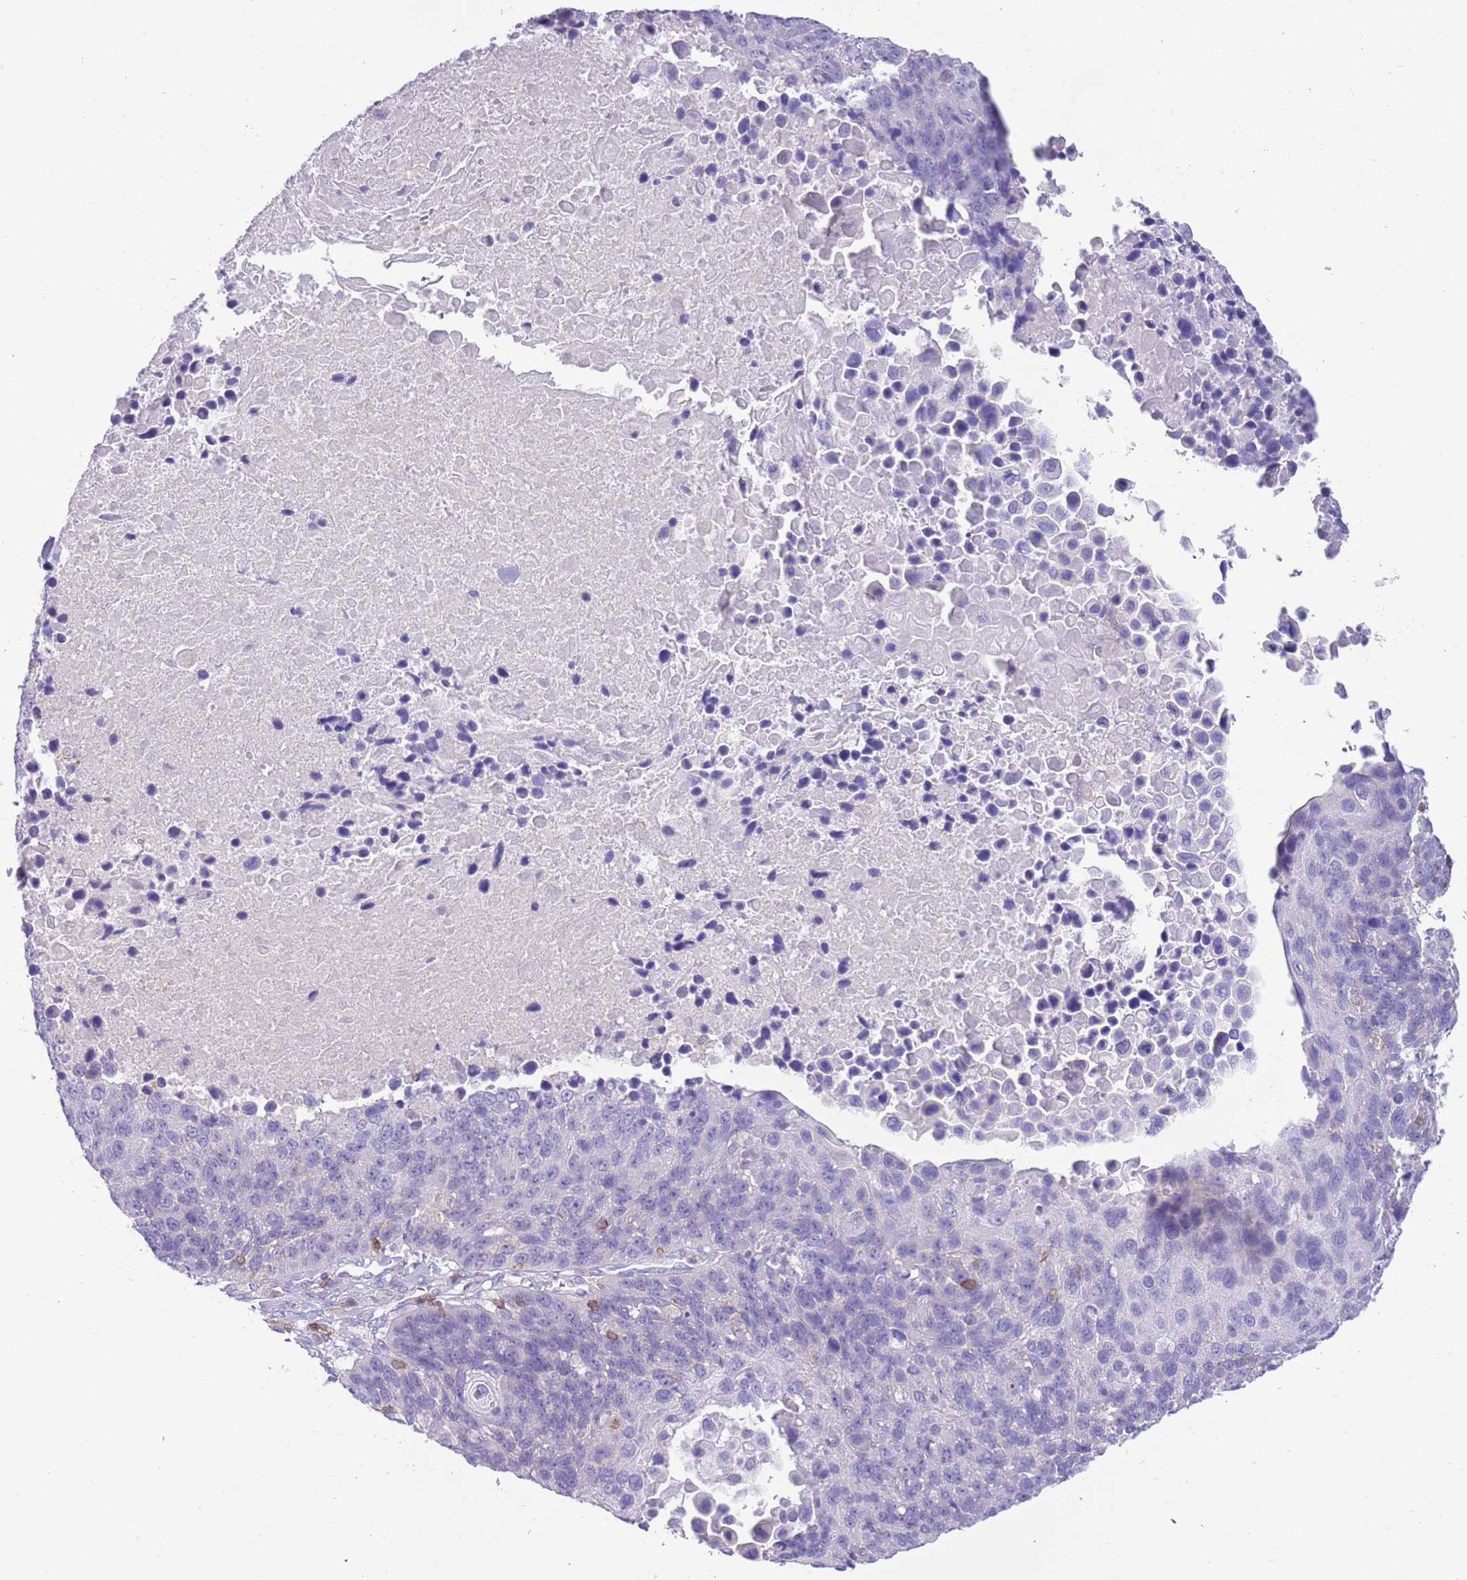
{"staining": {"intensity": "negative", "quantity": "none", "location": "none"}, "tissue": "lung cancer", "cell_type": "Tumor cells", "image_type": "cancer", "snomed": [{"axis": "morphology", "description": "Normal tissue, NOS"}, {"axis": "morphology", "description": "Squamous cell carcinoma, NOS"}, {"axis": "topography", "description": "Lymph node"}, {"axis": "topography", "description": "Lung"}], "caption": "Human lung cancer (squamous cell carcinoma) stained for a protein using immunohistochemistry (IHC) displays no positivity in tumor cells.", "gene": "OR4Q3", "patient": {"sex": "male", "age": 66}}